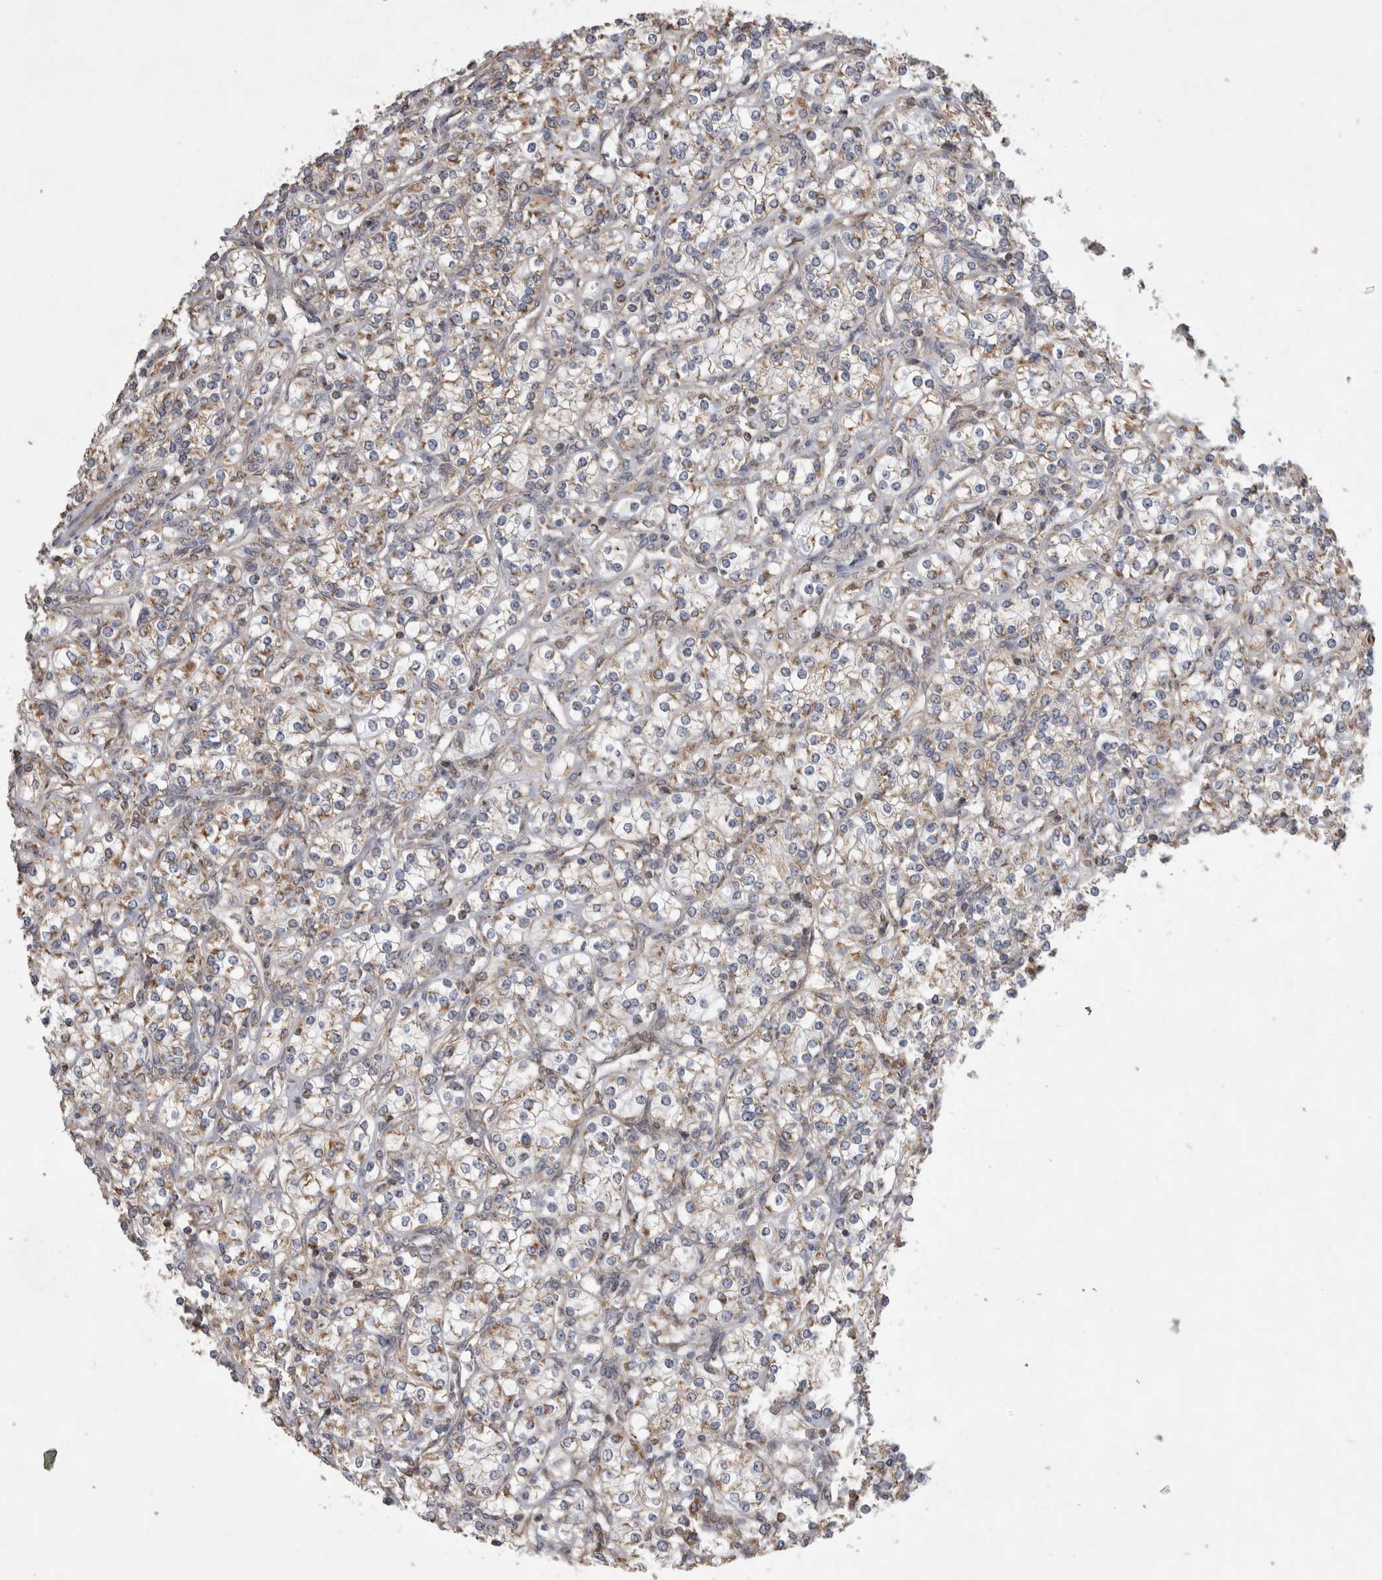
{"staining": {"intensity": "weak", "quantity": ">75%", "location": "cytoplasmic/membranous"}, "tissue": "renal cancer", "cell_type": "Tumor cells", "image_type": "cancer", "snomed": [{"axis": "morphology", "description": "Adenocarcinoma, NOS"}, {"axis": "topography", "description": "Kidney"}], "caption": "About >75% of tumor cells in human renal adenocarcinoma show weak cytoplasmic/membranous protein positivity as visualized by brown immunohistochemical staining.", "gene": "KCNIP1", "patient": {"sex": "male", "age": 77}}